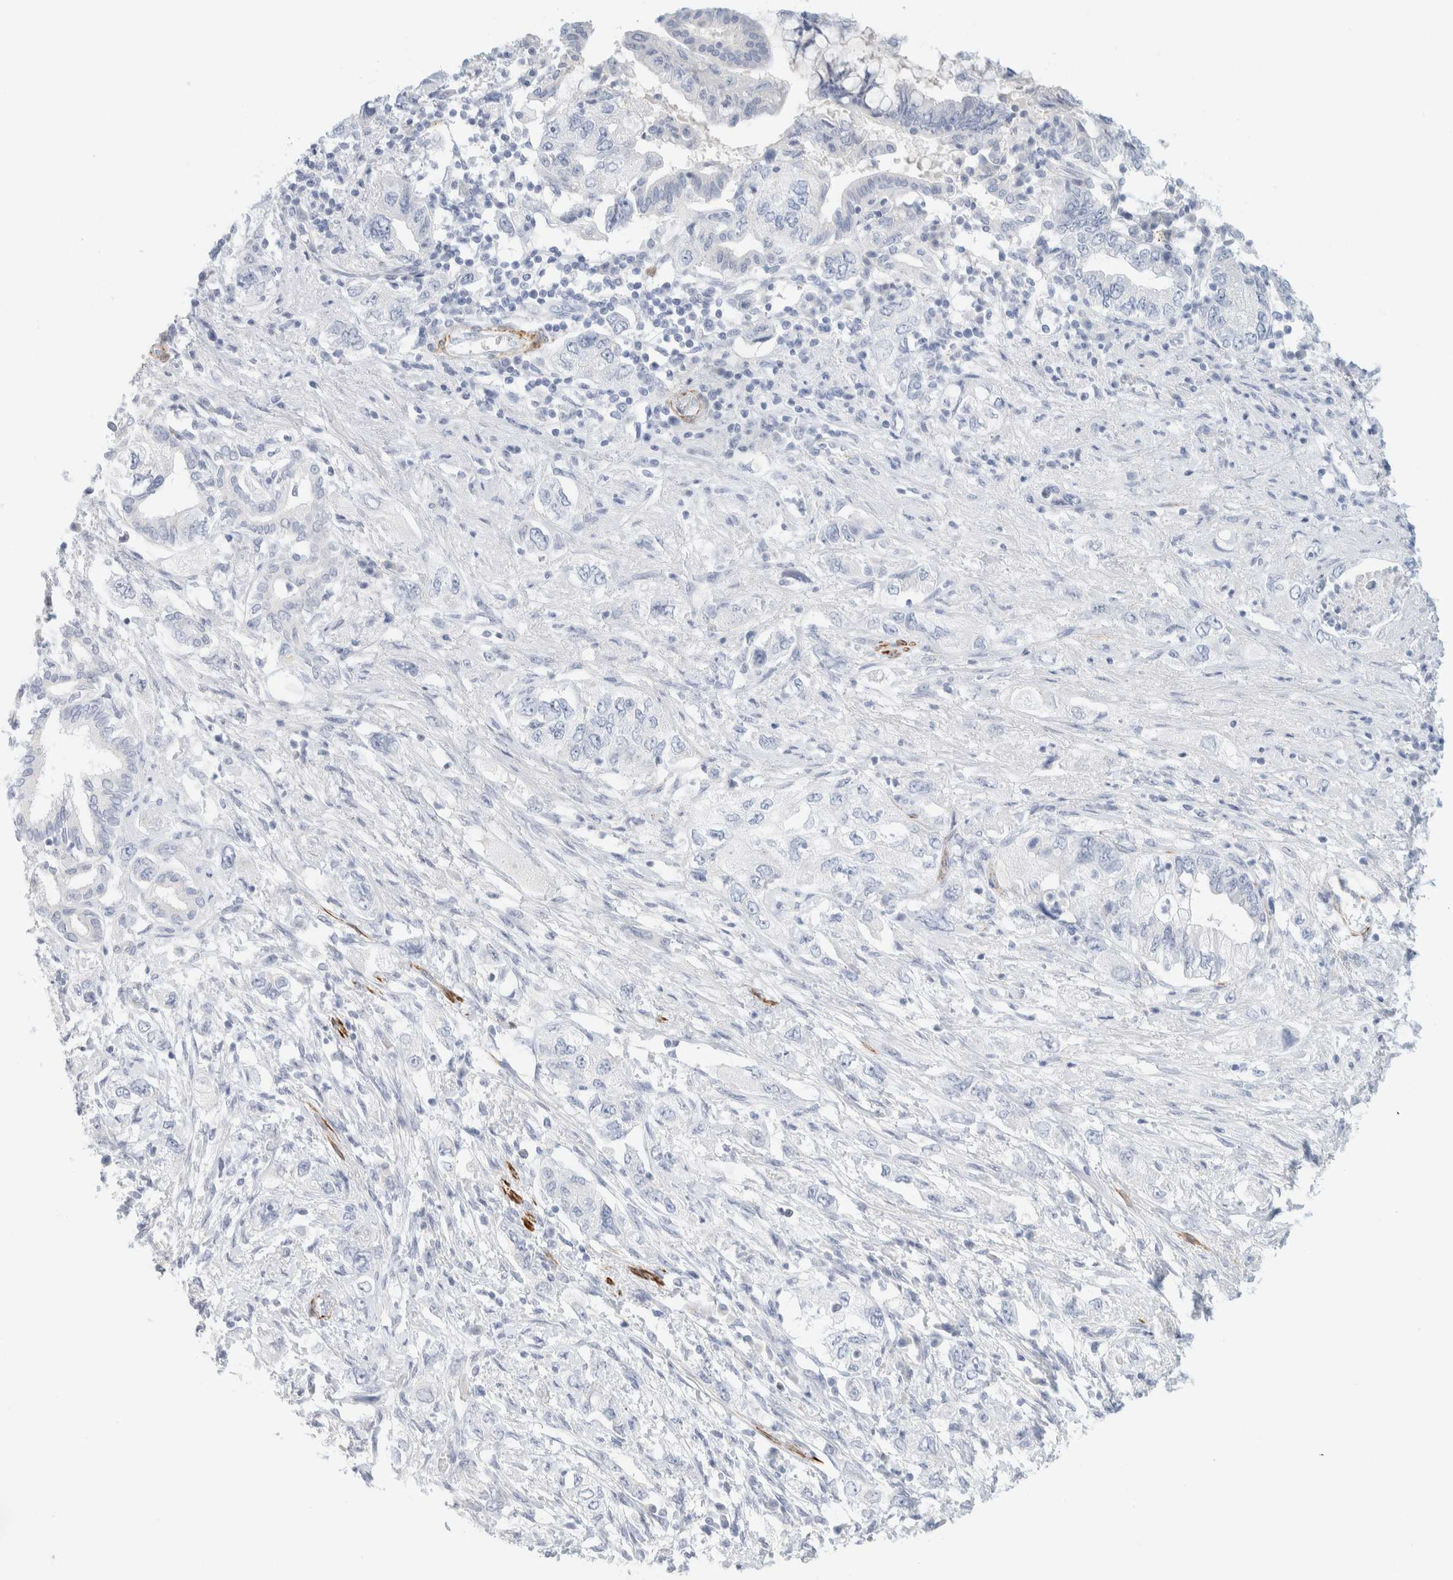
{"staining": {"intensity": "negative", "quantity": "none", "location": "none"}, "tissue": "pancreatic cancer", "cell_type": "Tumor cells", "image_type": "cancer", "snomed": [{"axis": "morphology", "description": "Adenocarcinoma, NOS"}, {"axis": "topography", "description": "Pancreas"}], "caption": "This is a micrograph of immunohistochemistry staining of pancreatic adenocarcinoma, which shows no staining in tumor cells.", "gene": "AFMID", "patient": {"sex": "female", "age": 73}}